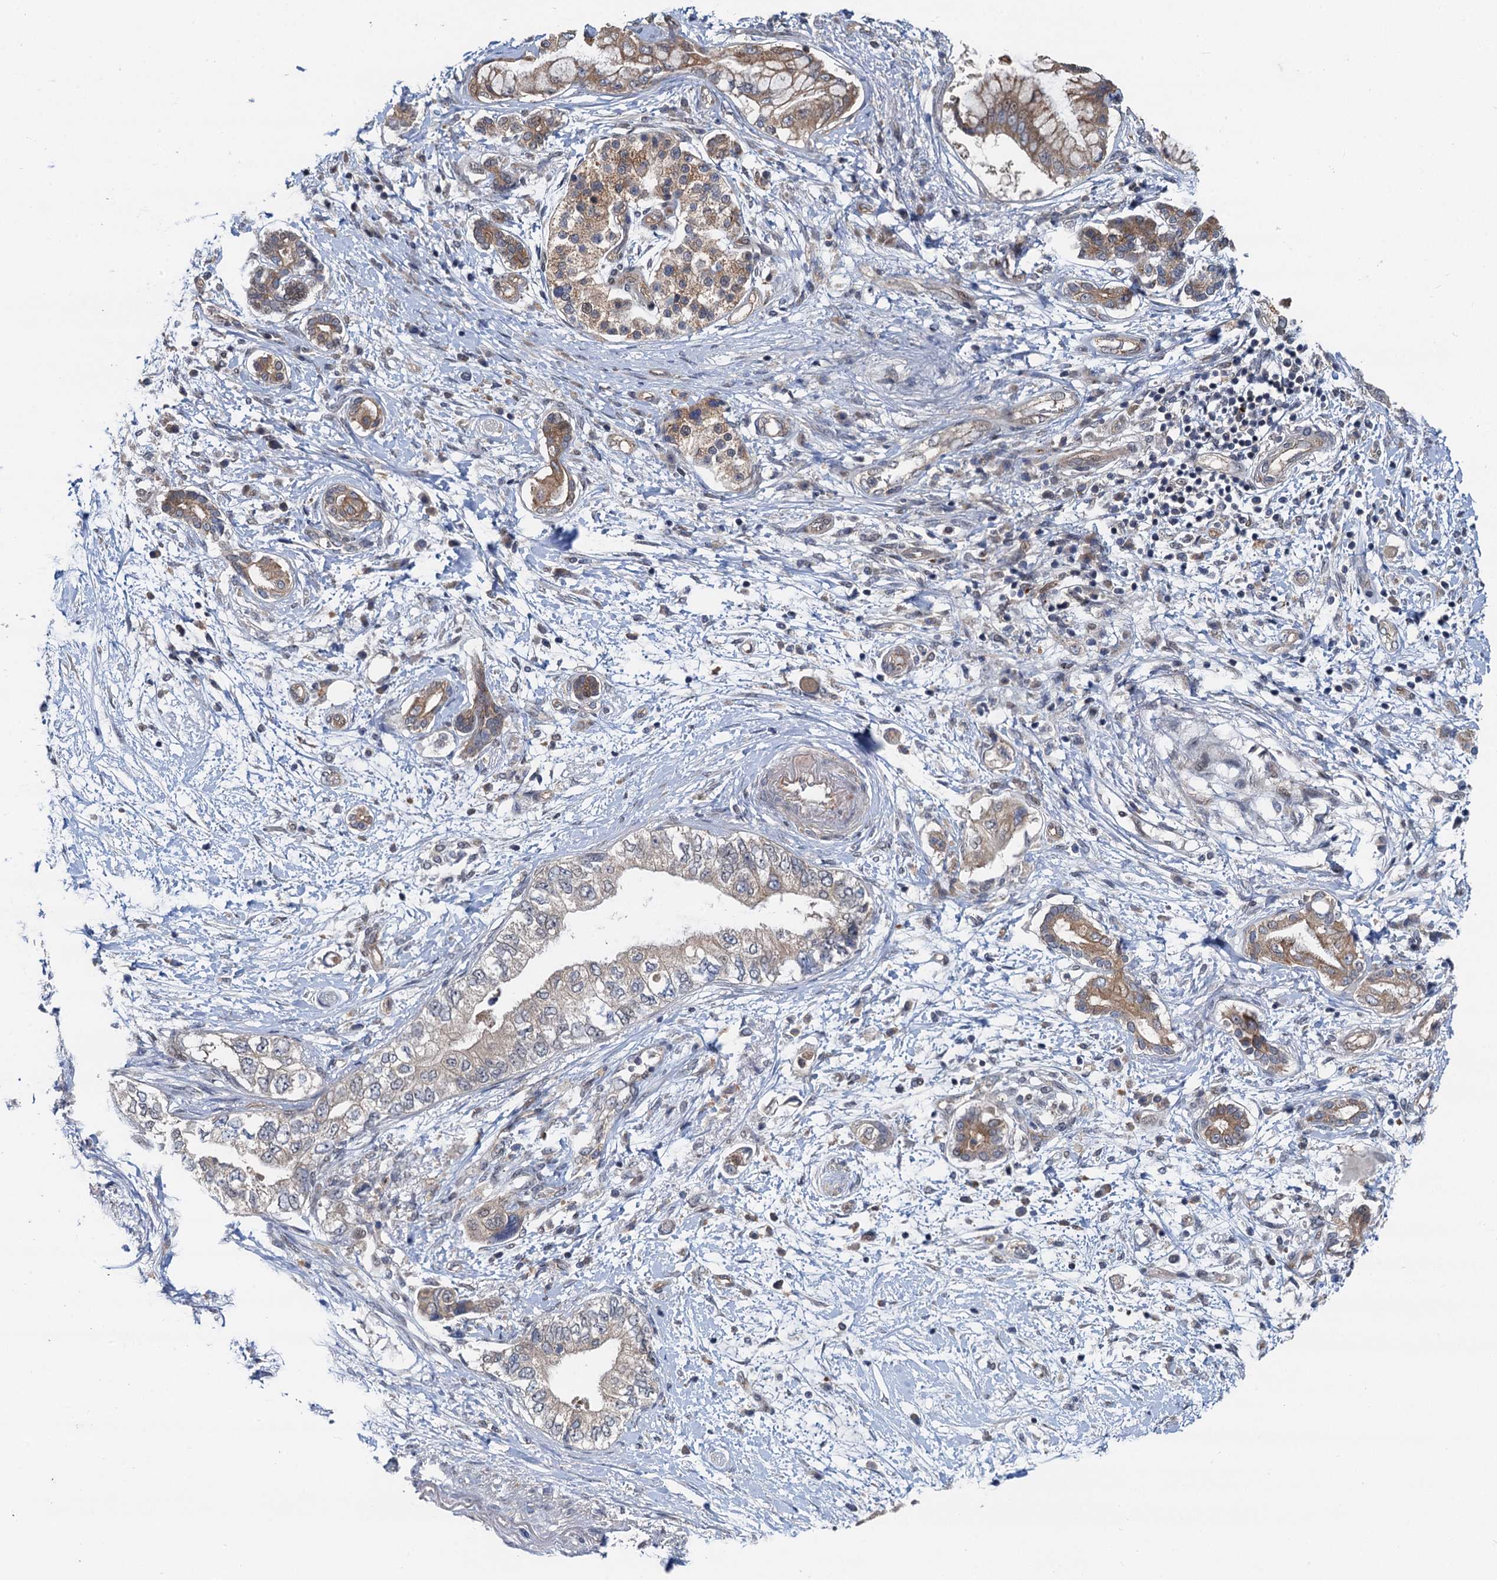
{"staining": {"intensity": "moderate", "quantity": "25%-75%", "location": "cytoplasmic/membranous"}, "tissue": "pancreatic cancer", "cell_type": "Tumor cells", "image_type": "cancer", "snomed": [{"axis": "morphology", "description": "Adenocarcinoma, NOS"}, {"axis": "topography", "description": "Pancreas"}], "caption": "Protein expression by immunohistochemistry (IHC) reveals moderate cytoplasmic/membranous staining in approximately 25%-75% of tumor cells in pancreatic cancer (adenocarcinoma).", "gene": "NLRP10", "patient": {"sex": "female", "age": 73}}